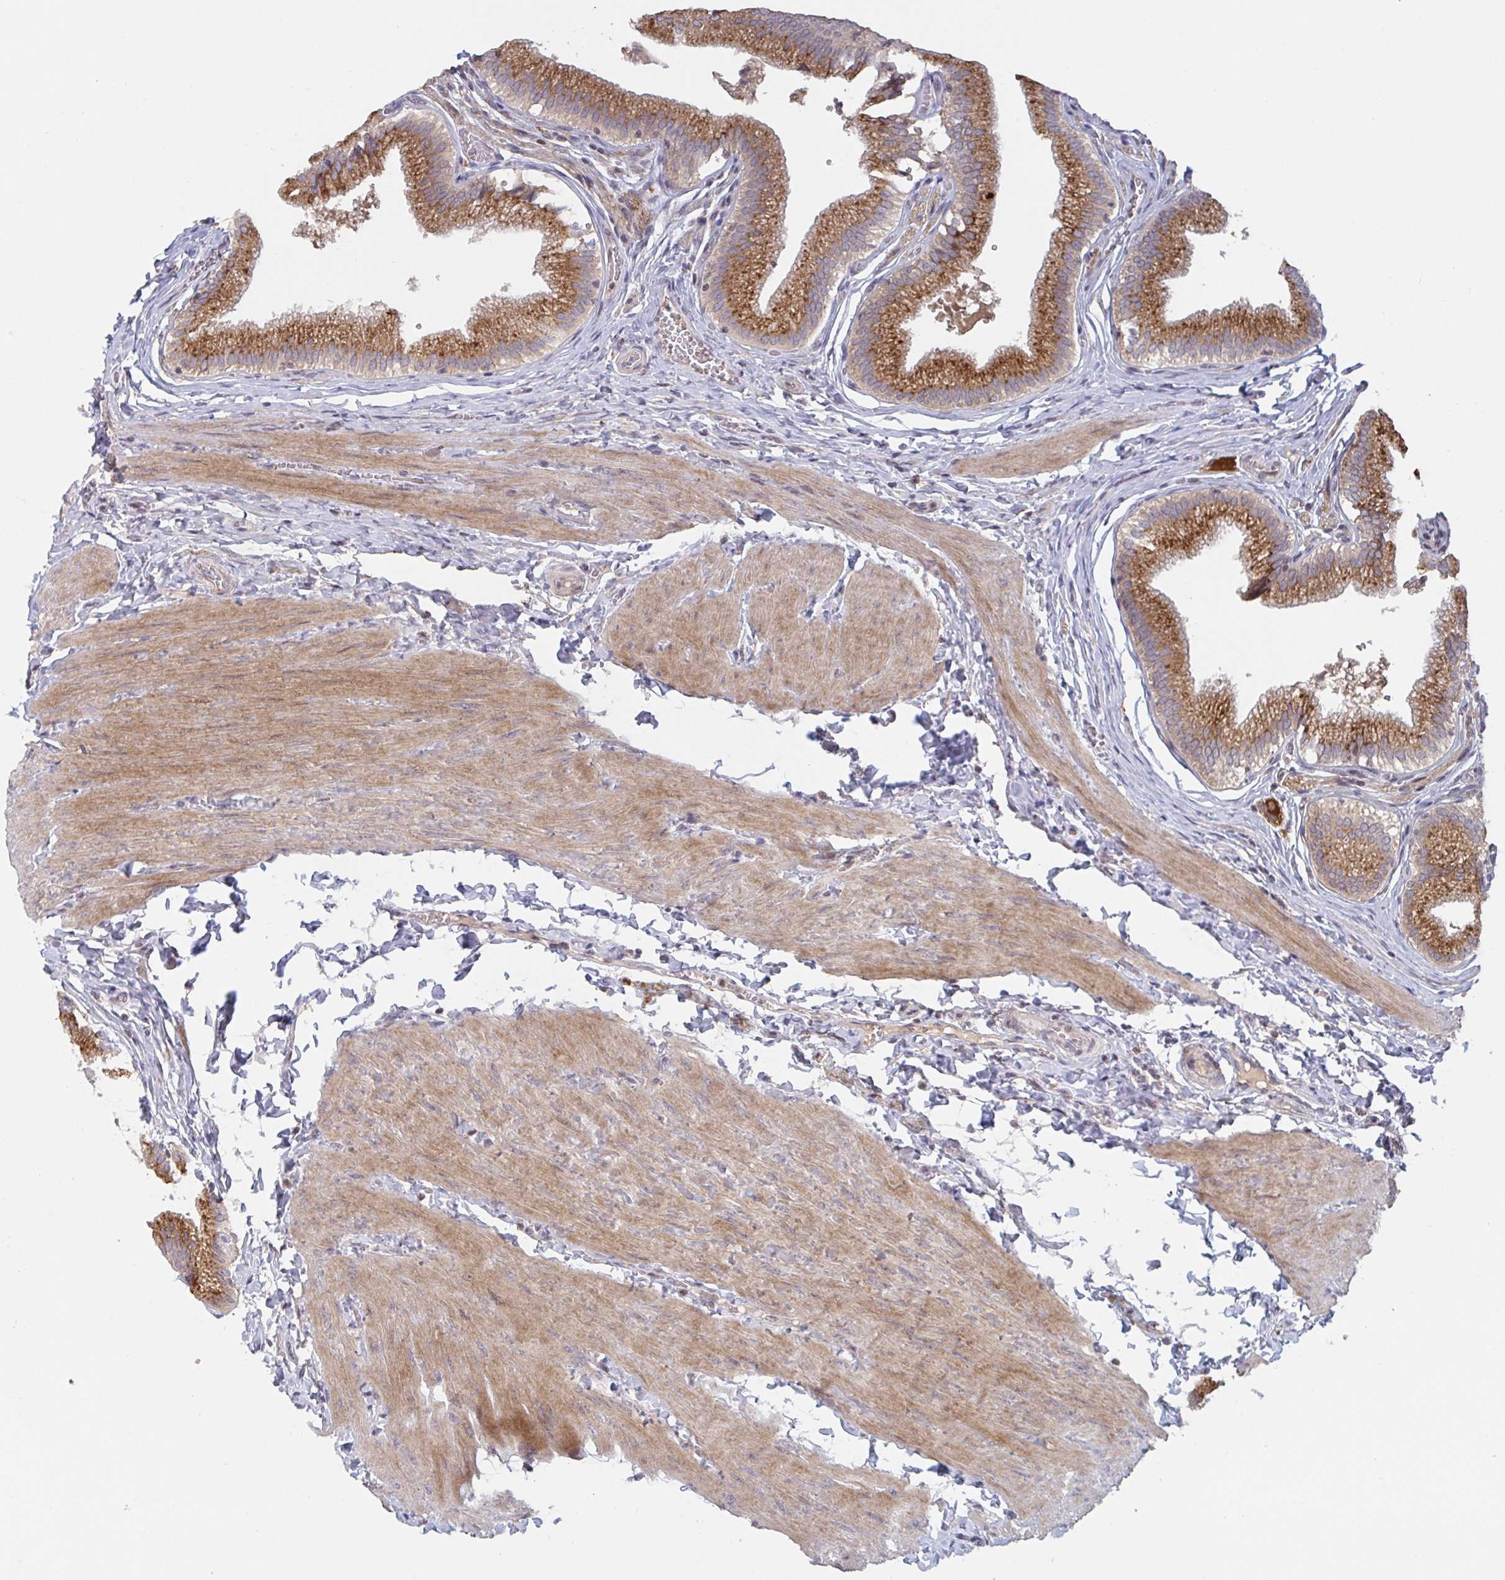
{"staining": {"intensity": "strong", "quantity": ">75%", "location": "cytoplasmic/membranous"}, "tissue": "gallbladder", "cell_type": "Glandular cells", "image_type": "normal", "snomed": [{"axis": "morphology", "description": "Normal tissue, NOS"}, {"axis": "topography", "description": "Gallbladder"}, {"axis": "topography", "description": "Peripheral nerve tissue"}], "caption": "An image of human gallbladder stained for a protein demonstrates strong cytoplasmic/membranous brown staining in glandular cells. (Brightfield microscopy of DAB IHC at high magnification).", "gene": "DCST1", "patient": {"sex": "male", "age": 17}}